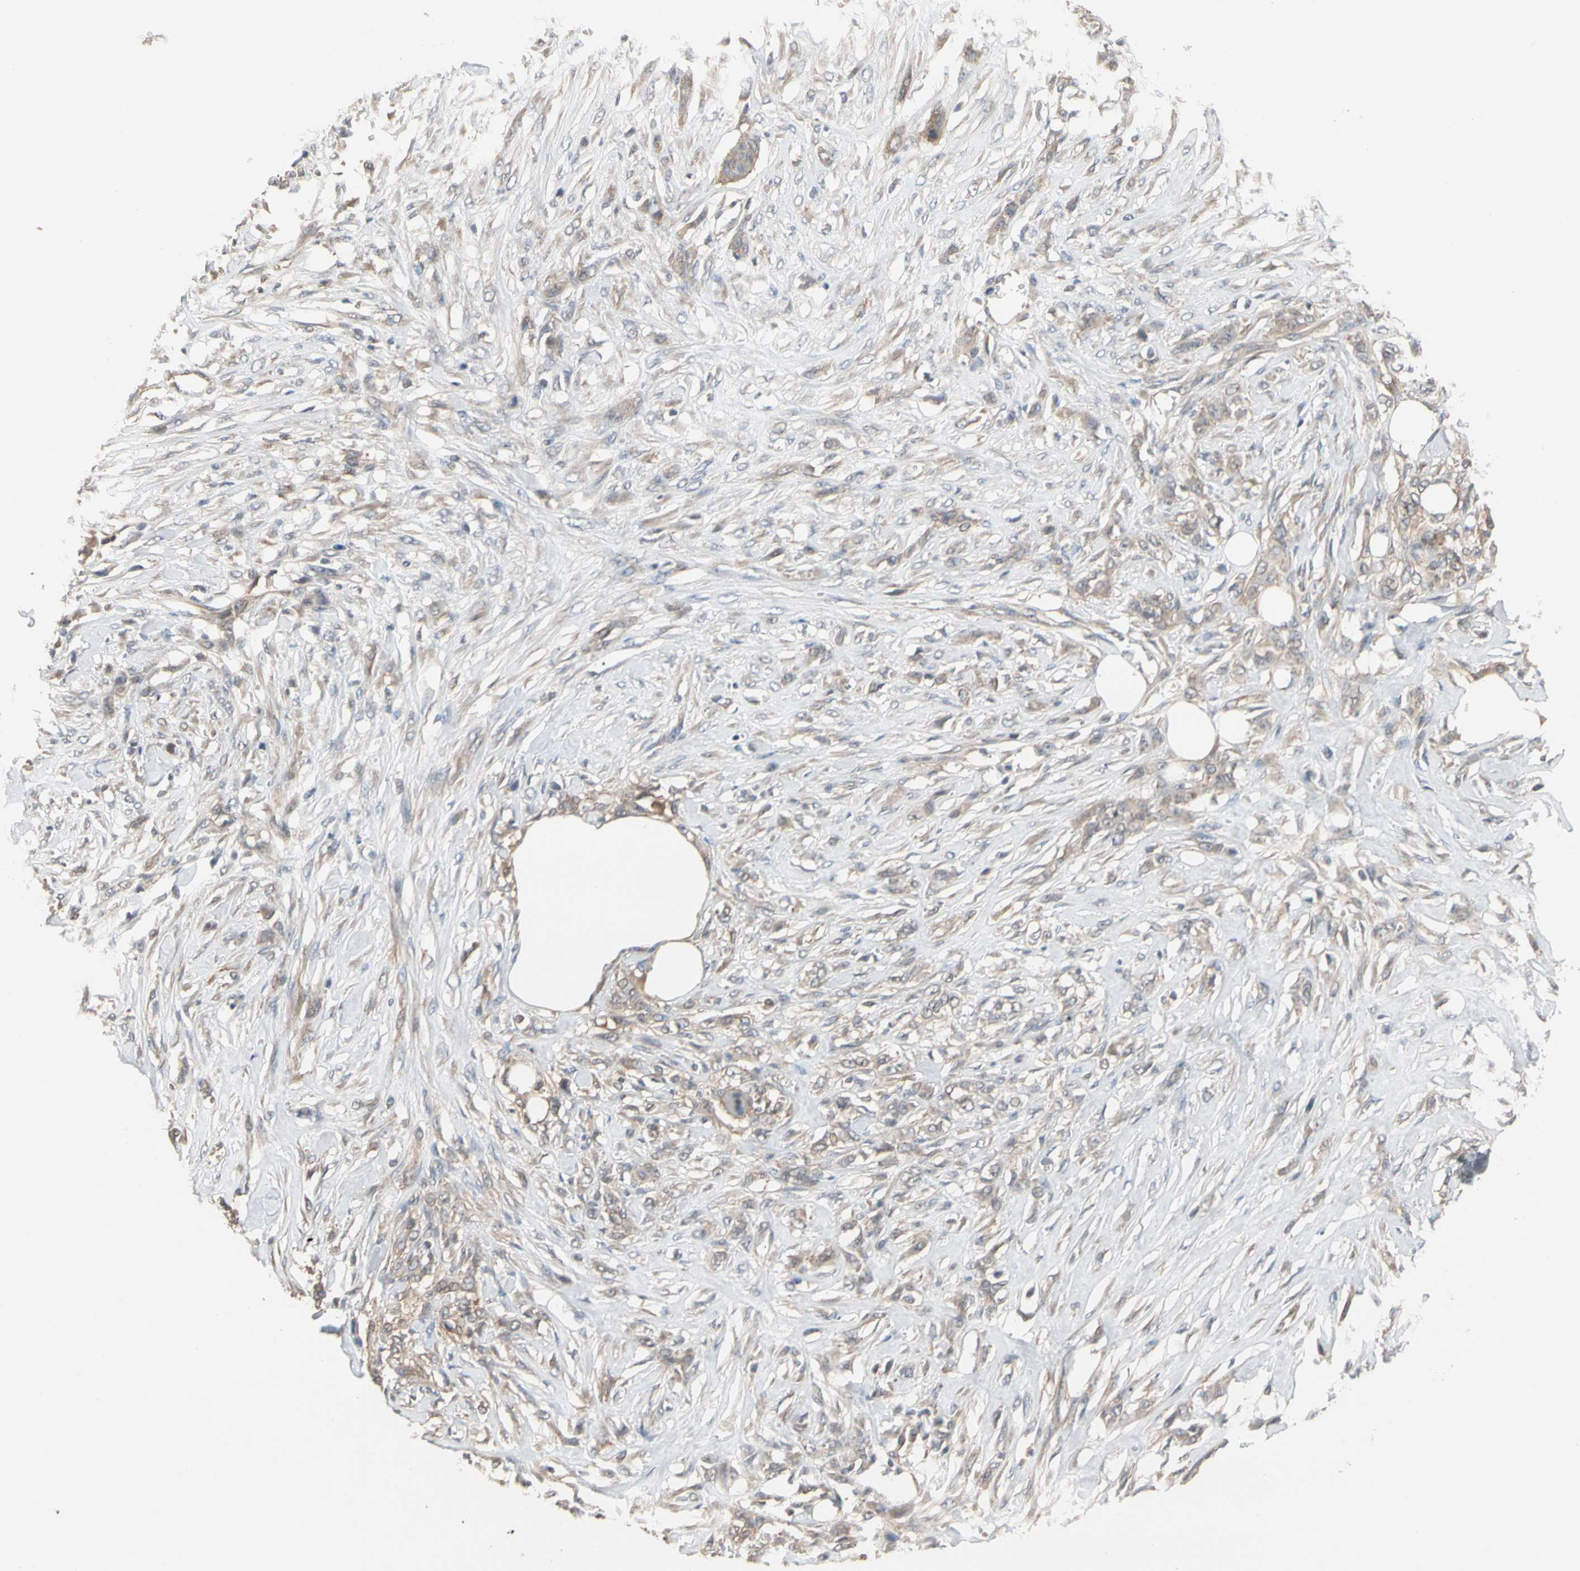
{"staining": {"intensity": "moderate", "quantity": ">75%", "location": "cytoplasmic/membranous"}, "tissue": "skin cancer", "cell_type": "Tumor cells", "image_type": "cancer", "snomed": [{"axis": "morphology", "description": "Squamous cell carcinoma, NOS"}, {"axis": "topography", "description": "Skin"}], "caption": "Skin cancer (squamous cell carcinoma) was stained to show a protein in brown. There is medium levels of moderate cytoplasmic/membranous staining in approximately >75% of tumor cells.", "gene": "DPP8", "patient": {"sex": "female", "age": 59}}